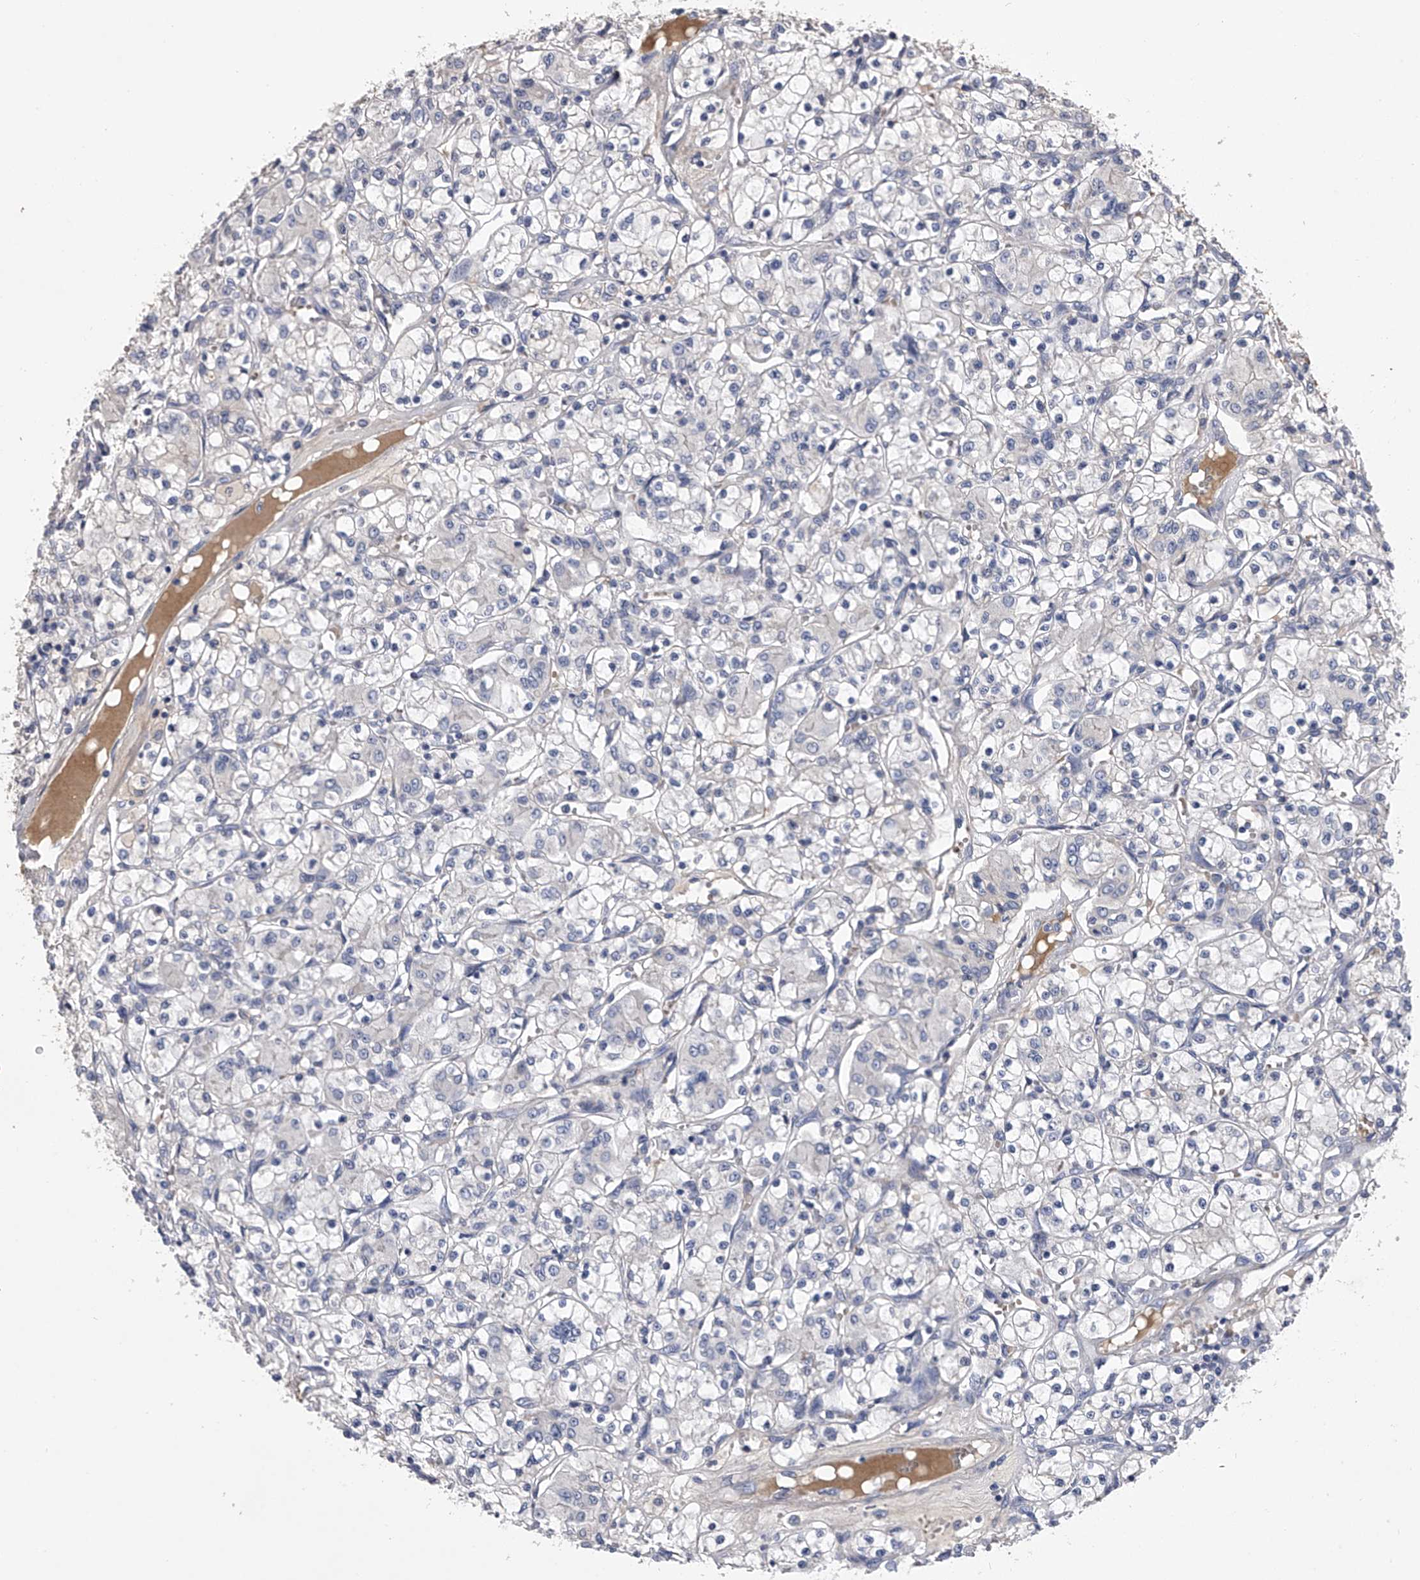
{"staining": {"intensity": "negative", "quantity": "none", "location": "none"}, "tissue": "renal cancer", "cell_type": "Tumor cells", "image_type": "cancer", "snomed": [{"axis": "morphology", "description": "Adenocarcinoma, NOS"}, {"axis": "topography", "description": "Kidney"}], "caption": "Human renal adenocarcinoma stained for a protein using immunohistochemistry demonstrates no positivity in tumor cells.", "gene": "MDN1", "patient": {"sex": "female", "age": 59}}